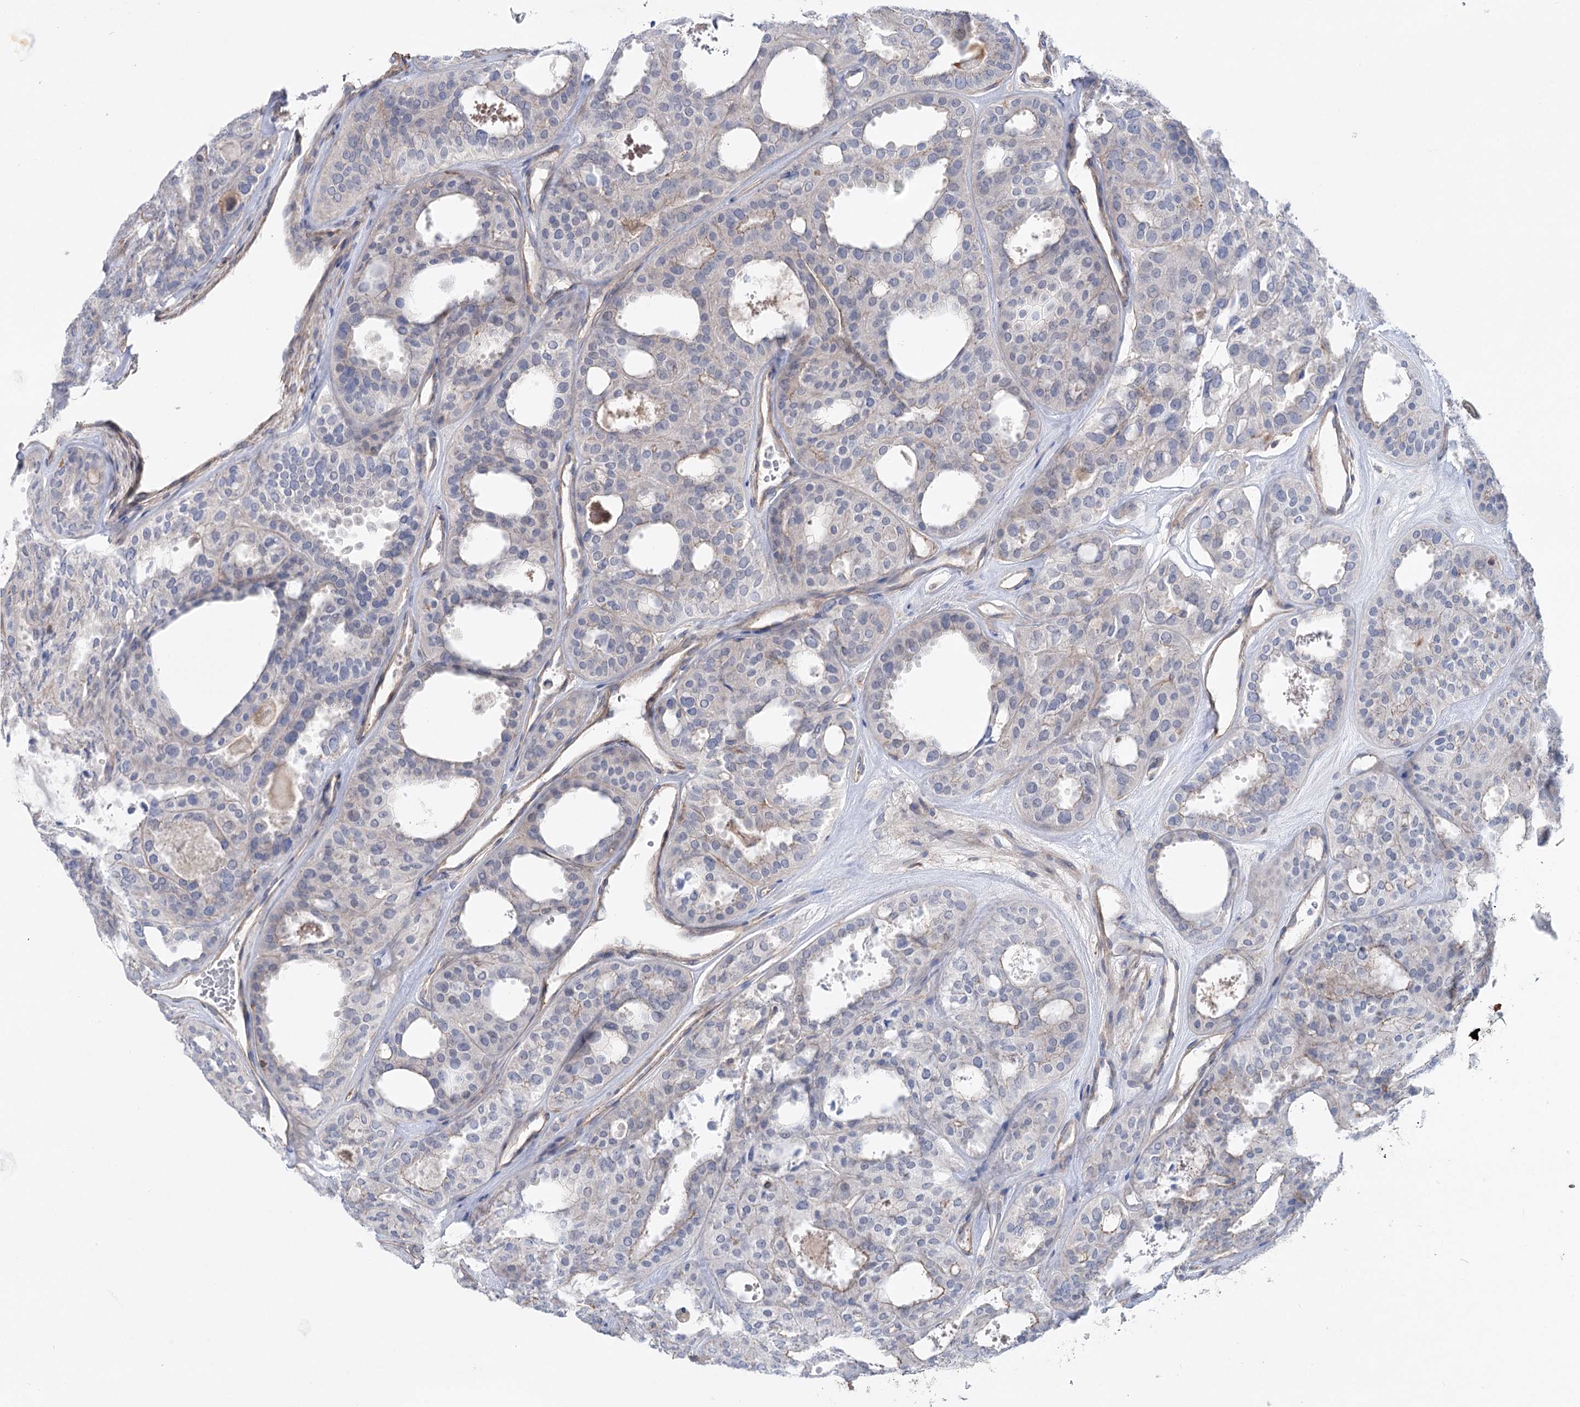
{"staining": {"intensity": "negative", "quantity": "none", "location": "none"}, "tissue": "thyroid cancer", "cell_type": "Tumor cells", "image_type": "cancer", "snomed": [{"axis": "morphology", "description": "Follicular adenoma carcinoma, NOS"}, {"axis": "topography", "description": "Thyroid gland"}], "caption": "High magnification brightfield microscopy of thyroid cancer (follicular adenoma carcinoma) stained with DAB (3,3'-diaminobenzidine) (brown) and counterstained with hematoxylin (blue): tumor cells show no significant staining.", "gene": "LARP1B", "patient": {"sex": "male", "age": 75}}